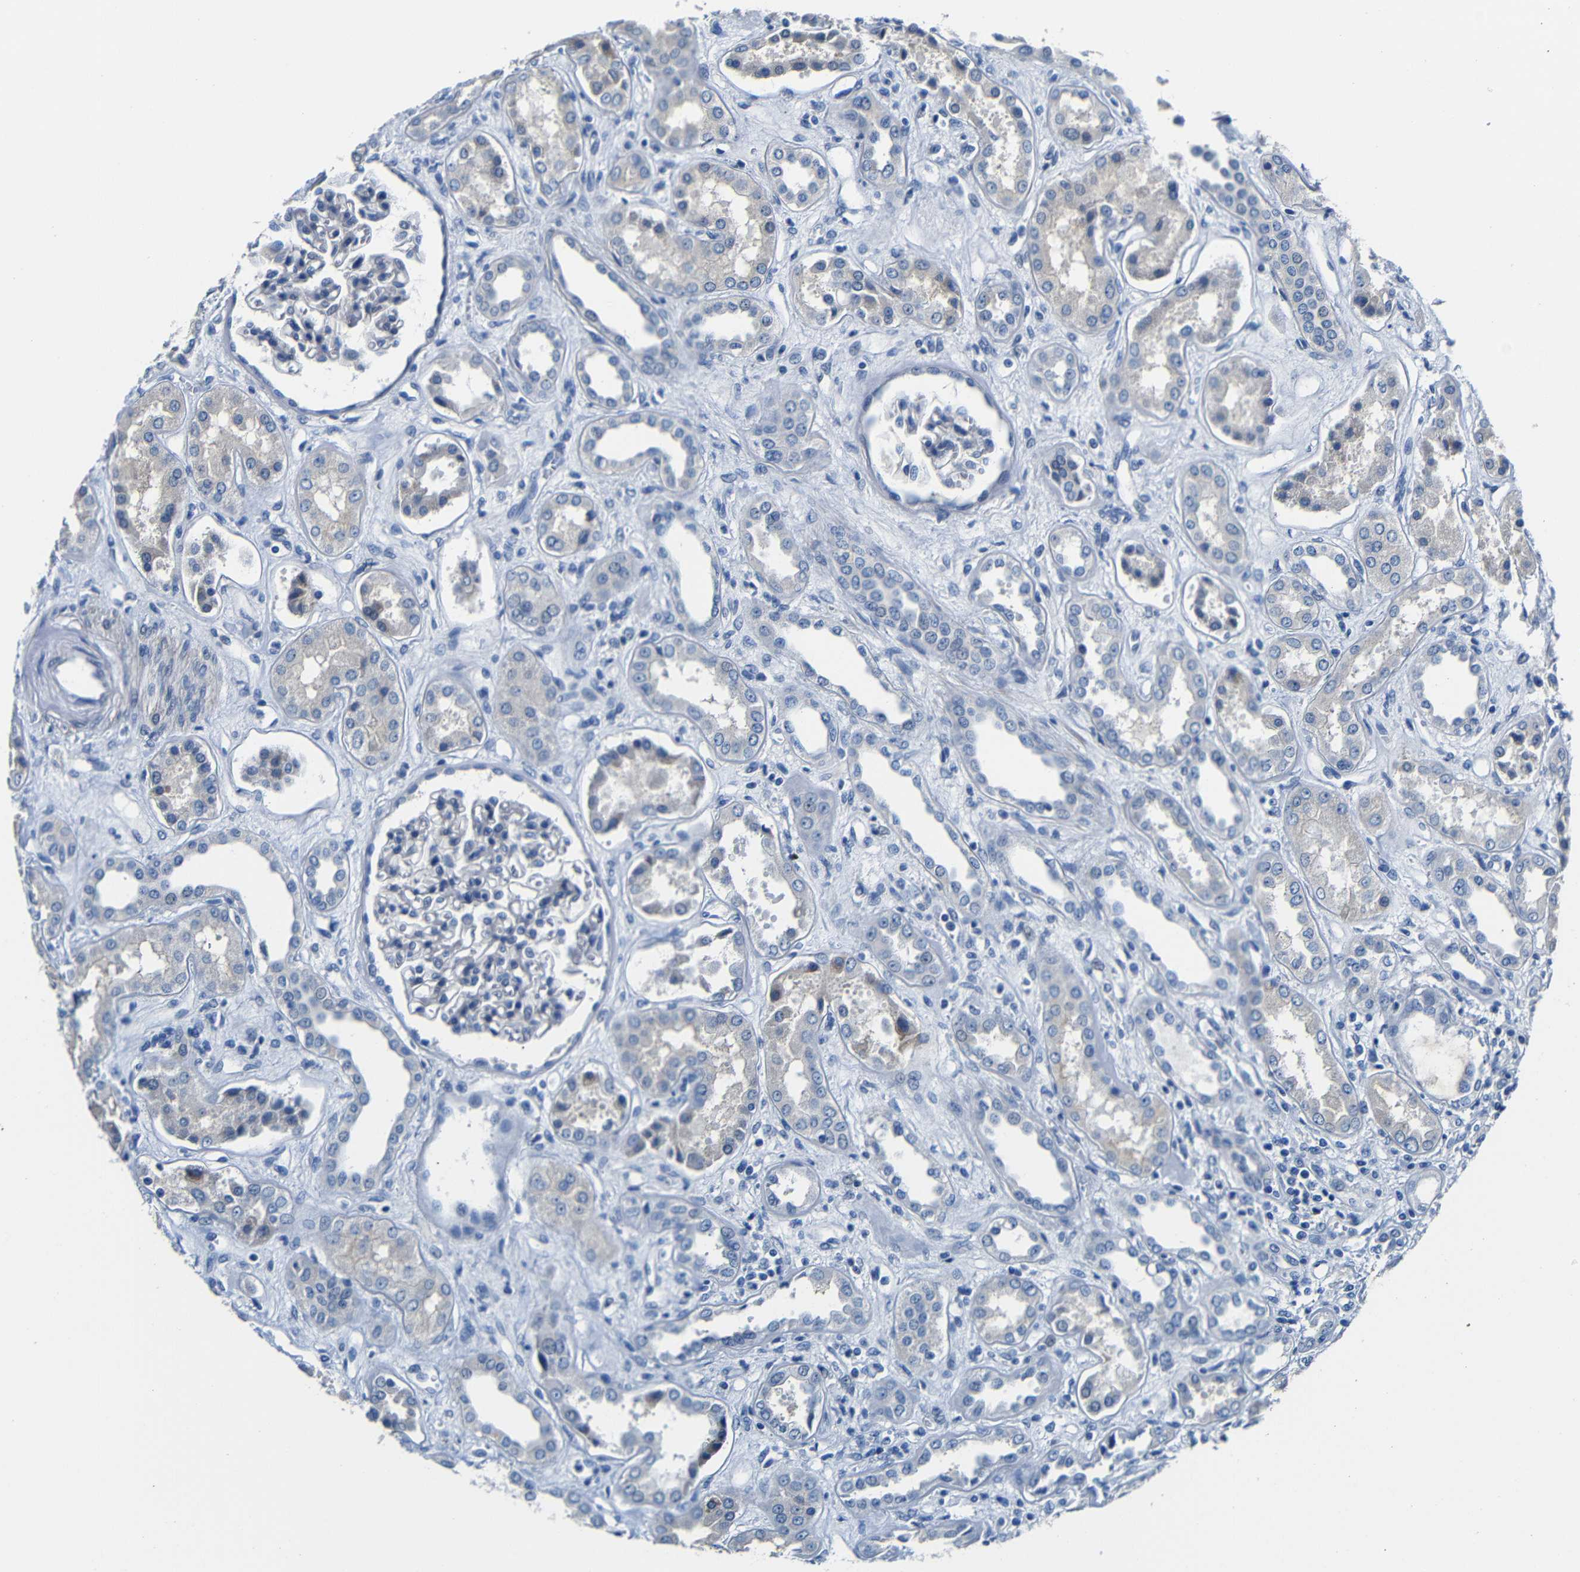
{"staining": {"intensity": "negative", "quantity": "none", "location": "none"}, "tissue": "kidney", "cell_type": "Cells in glomeruli", "image_type": "normal", "snomed": [{"axis": "morphology", "description": "Normal tissue, NOS"}, {"axis": "topography", "description": "Kidney"}], "caption": "Protein analysis of benign kidney displays no significant staining in cells in glomeruli. Nuclei are stained in blue.", "gene": "TNFAIP1", "patient": {"sex": "male", "age": 59}}